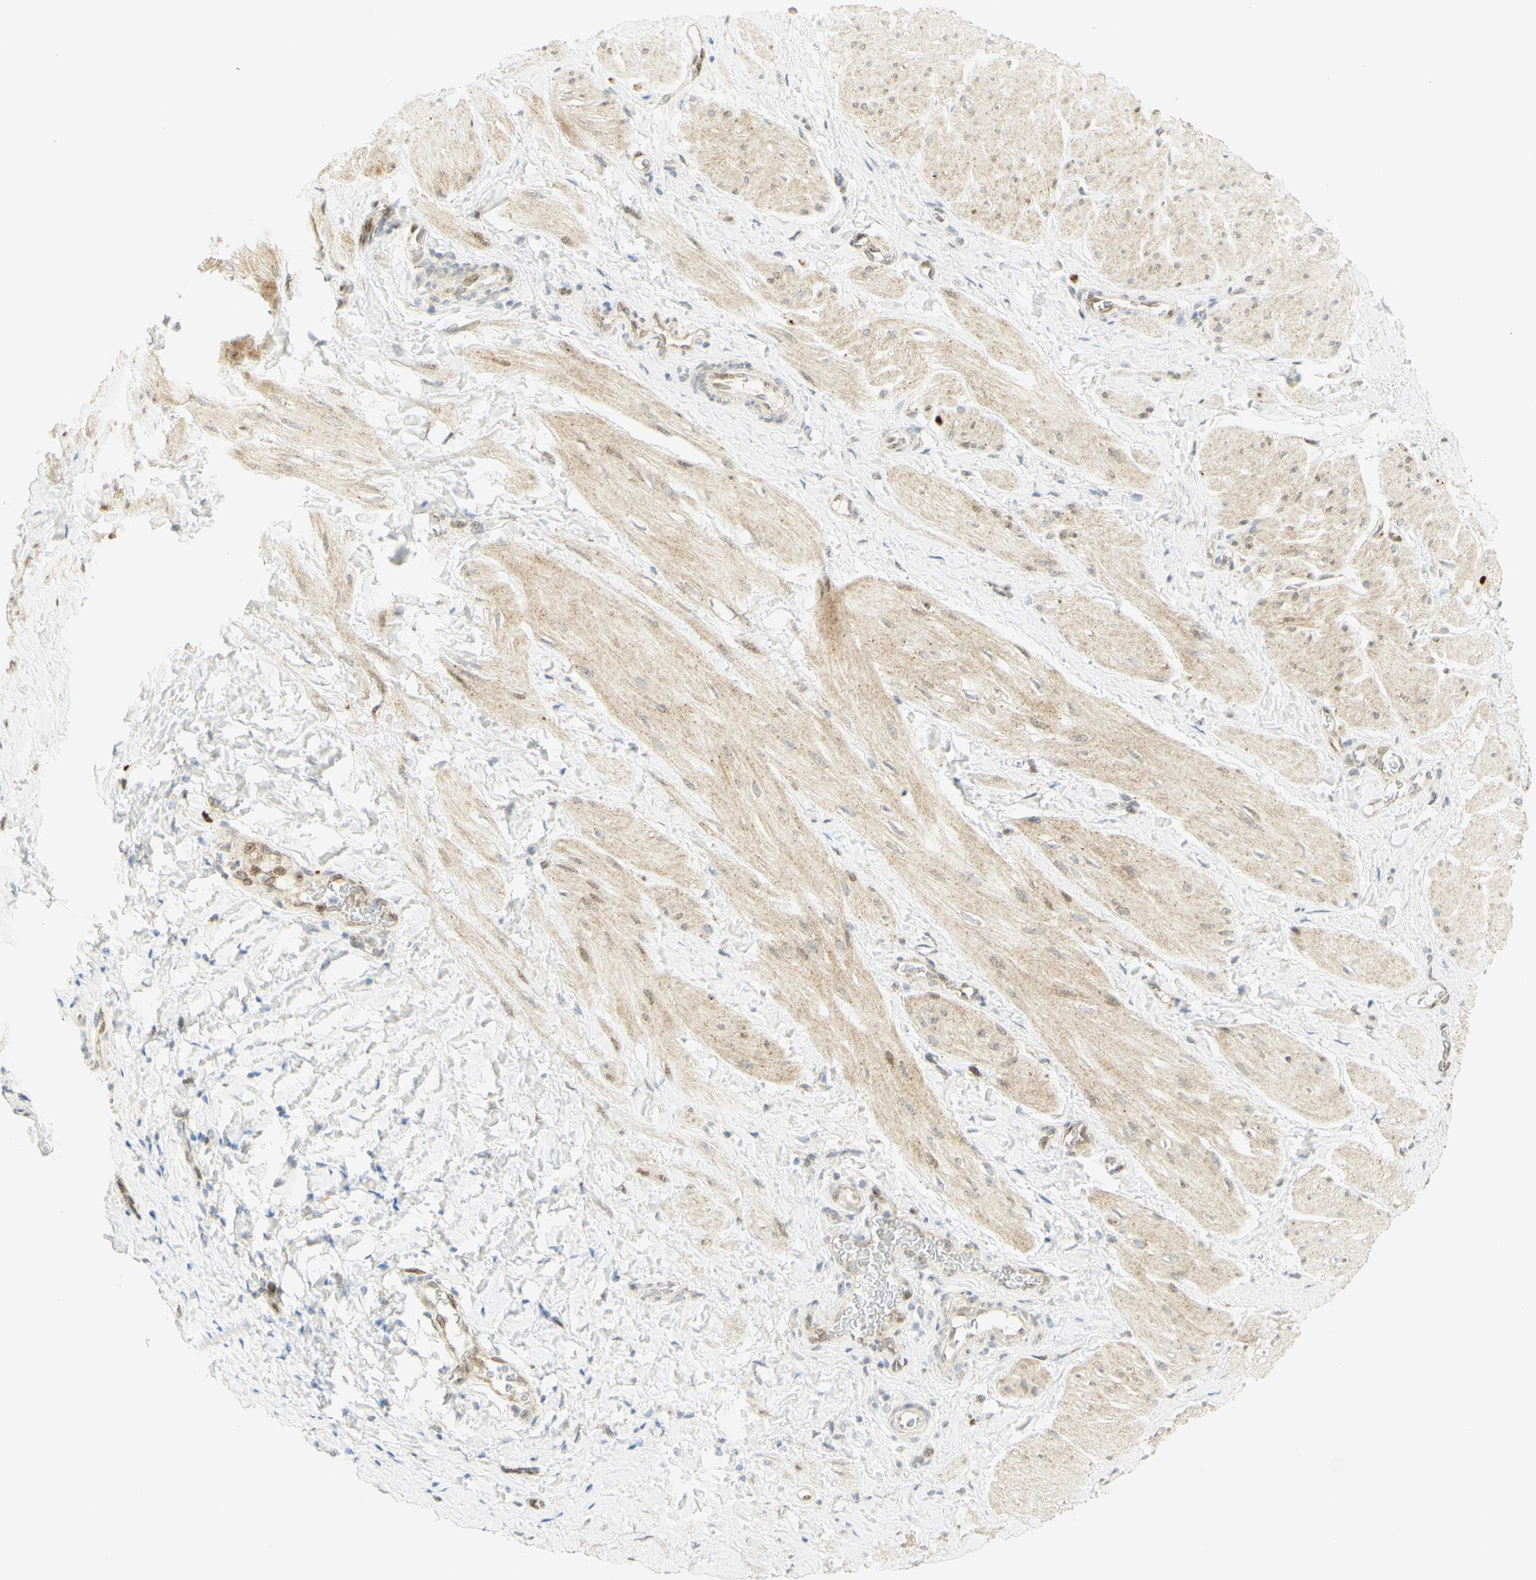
{"staining": {"intensity": "weak", "quantity": "25%-75%", "location": "cytoplasmic/membranous,nuclear"}, "tissue": "smooth muscle", "cell_type": "Smooth muscle cells", "image_type": "normal", "snomed": [{"axis": "morphology", "description": "Normal tissue, NOS"}, {"axis": "topography", "description": "Smooth muscle"}], "caption": "Benign smooth muscle displays weak cytoplasmic/membranous,nuclear staining in about 25%-75% of smooth muscle cells.", "gene": "E2F1", "patient": {"sex": "male", "age": 16}}